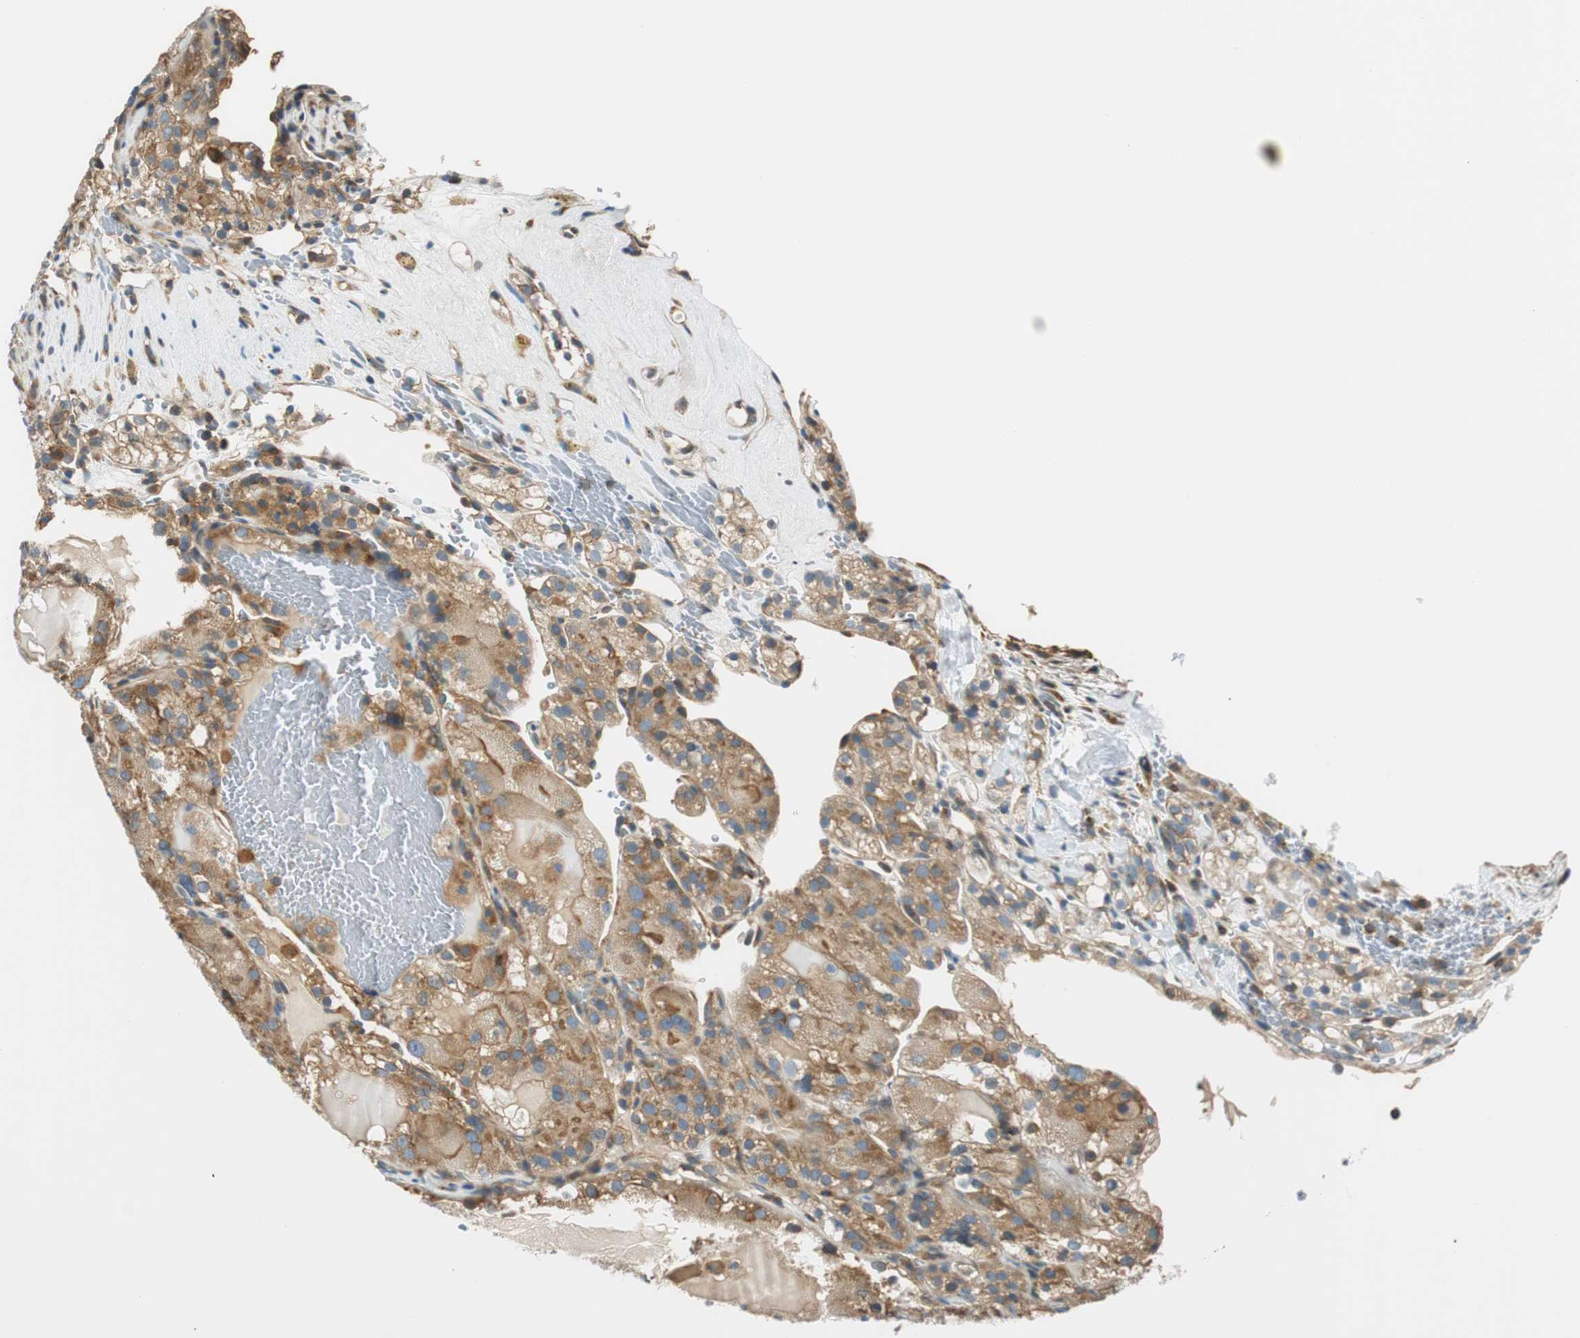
{"staining": {"intensity": "moderate", "quantity": ">75%", "location": "cytoplasmic/membranous"}, "tissue": "renal cancer", "cell_type": "Tumor cells", "image_type": "cancer", "snomed": [{"axis": "morphology", "description": "Normal tissue, NOS"}, {"axis": "morphology", "description": "Adenocarcinoma, NOS"}, {"axis": "topography", "description": "Kidney"}], "caption": "A brown stain labels moderate cytoplasmic/membranous expression of a protein in human renal cancer (adenocarcinoma) tumor cells.", "gene": "PI4K2B", "patient": {"sex": "male", "age": 61}}